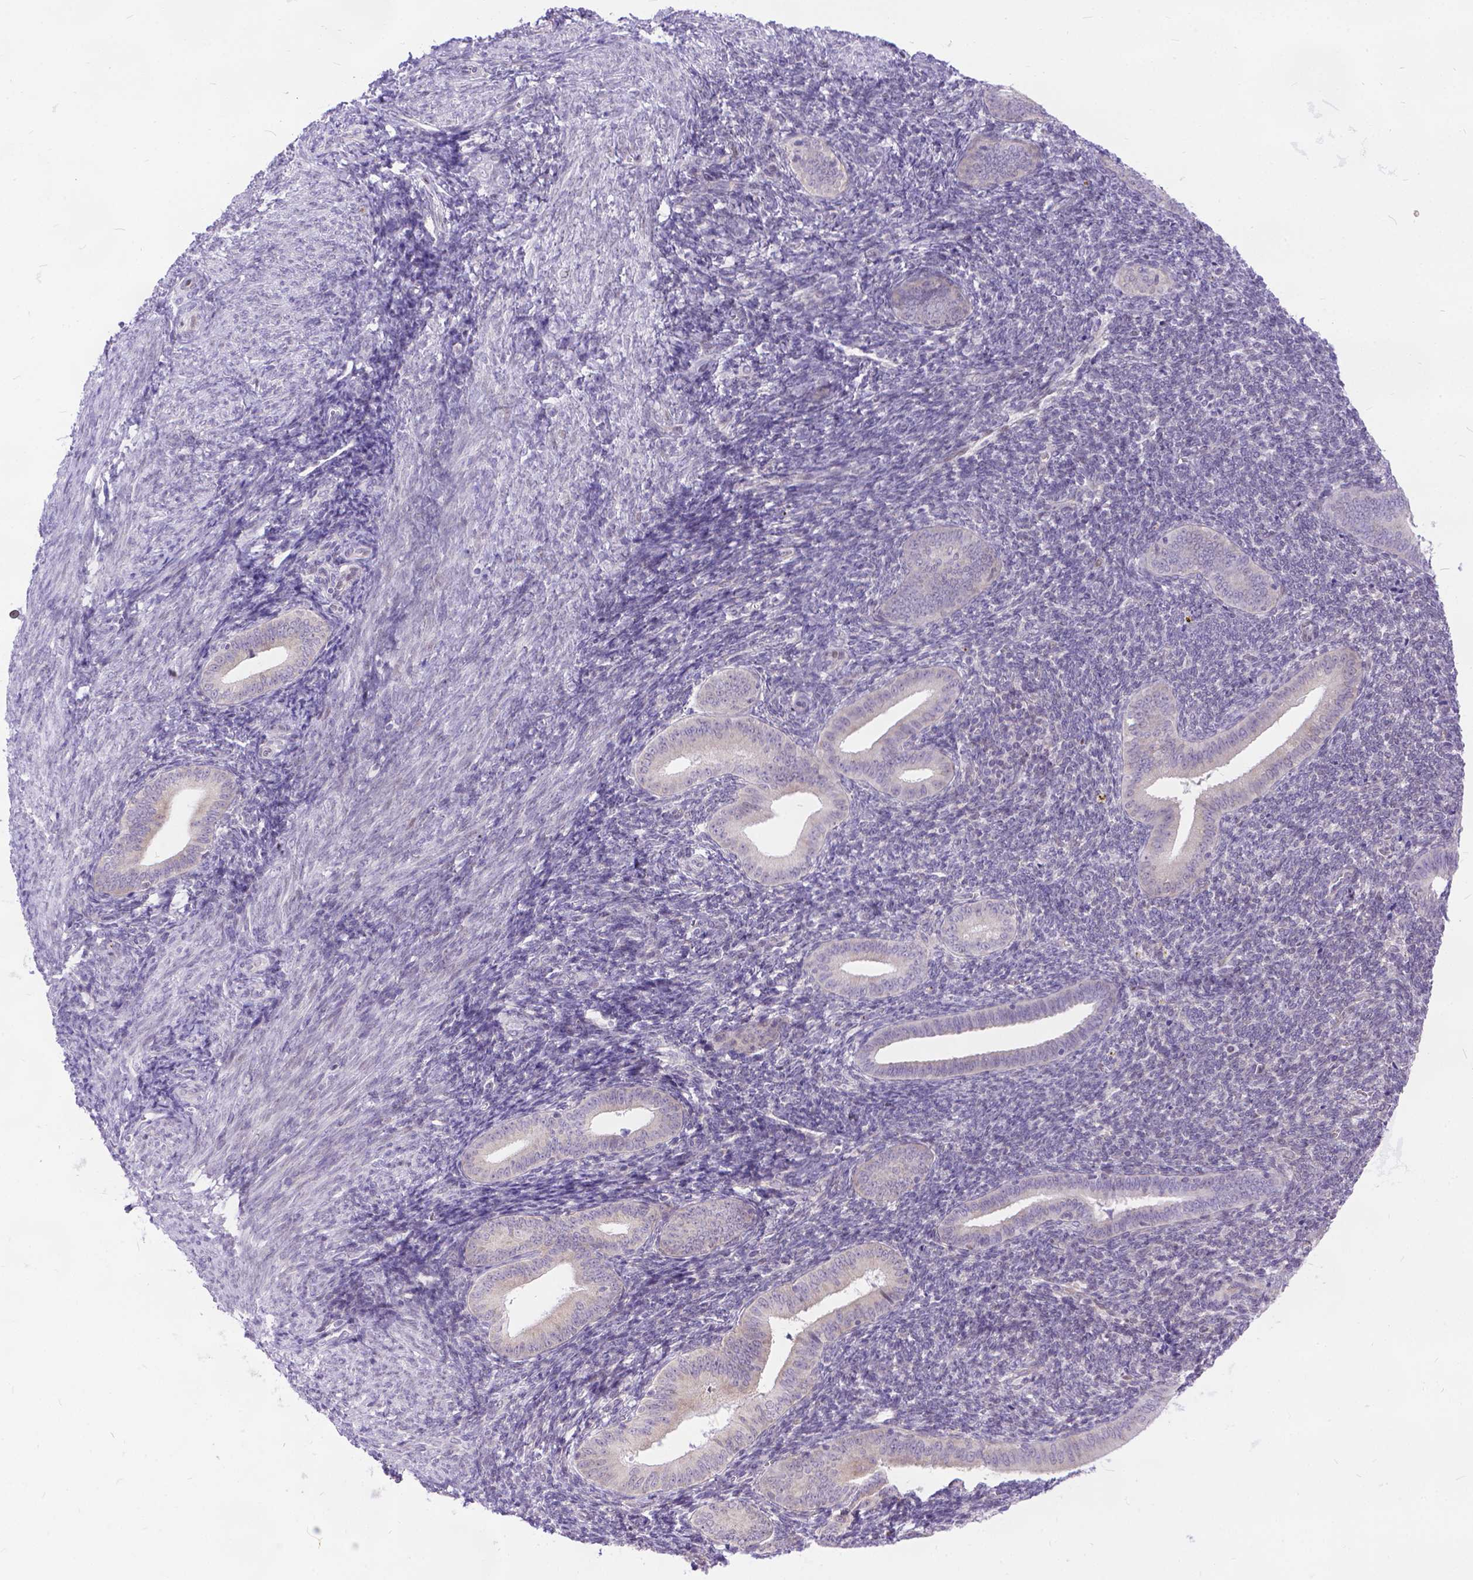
{"staining": {"intensity": "weak", "quantity": "<25%", "location": "nuclear"}, "tissue": "endometrium", "cell_type": "Cells in endometrial stroma", "image_type": "normal", "snomed": [{"axis": "morphology", "description": "Normal tissue, NOS"}, {"axis": "topography", "description": "Endometrium"}], "caption": "The histopathology image shows no staining of cells in endometrial stroma in benign endometrium.", "gene": "FAM124B", "patient": {"sex": "female", "age": 25}}